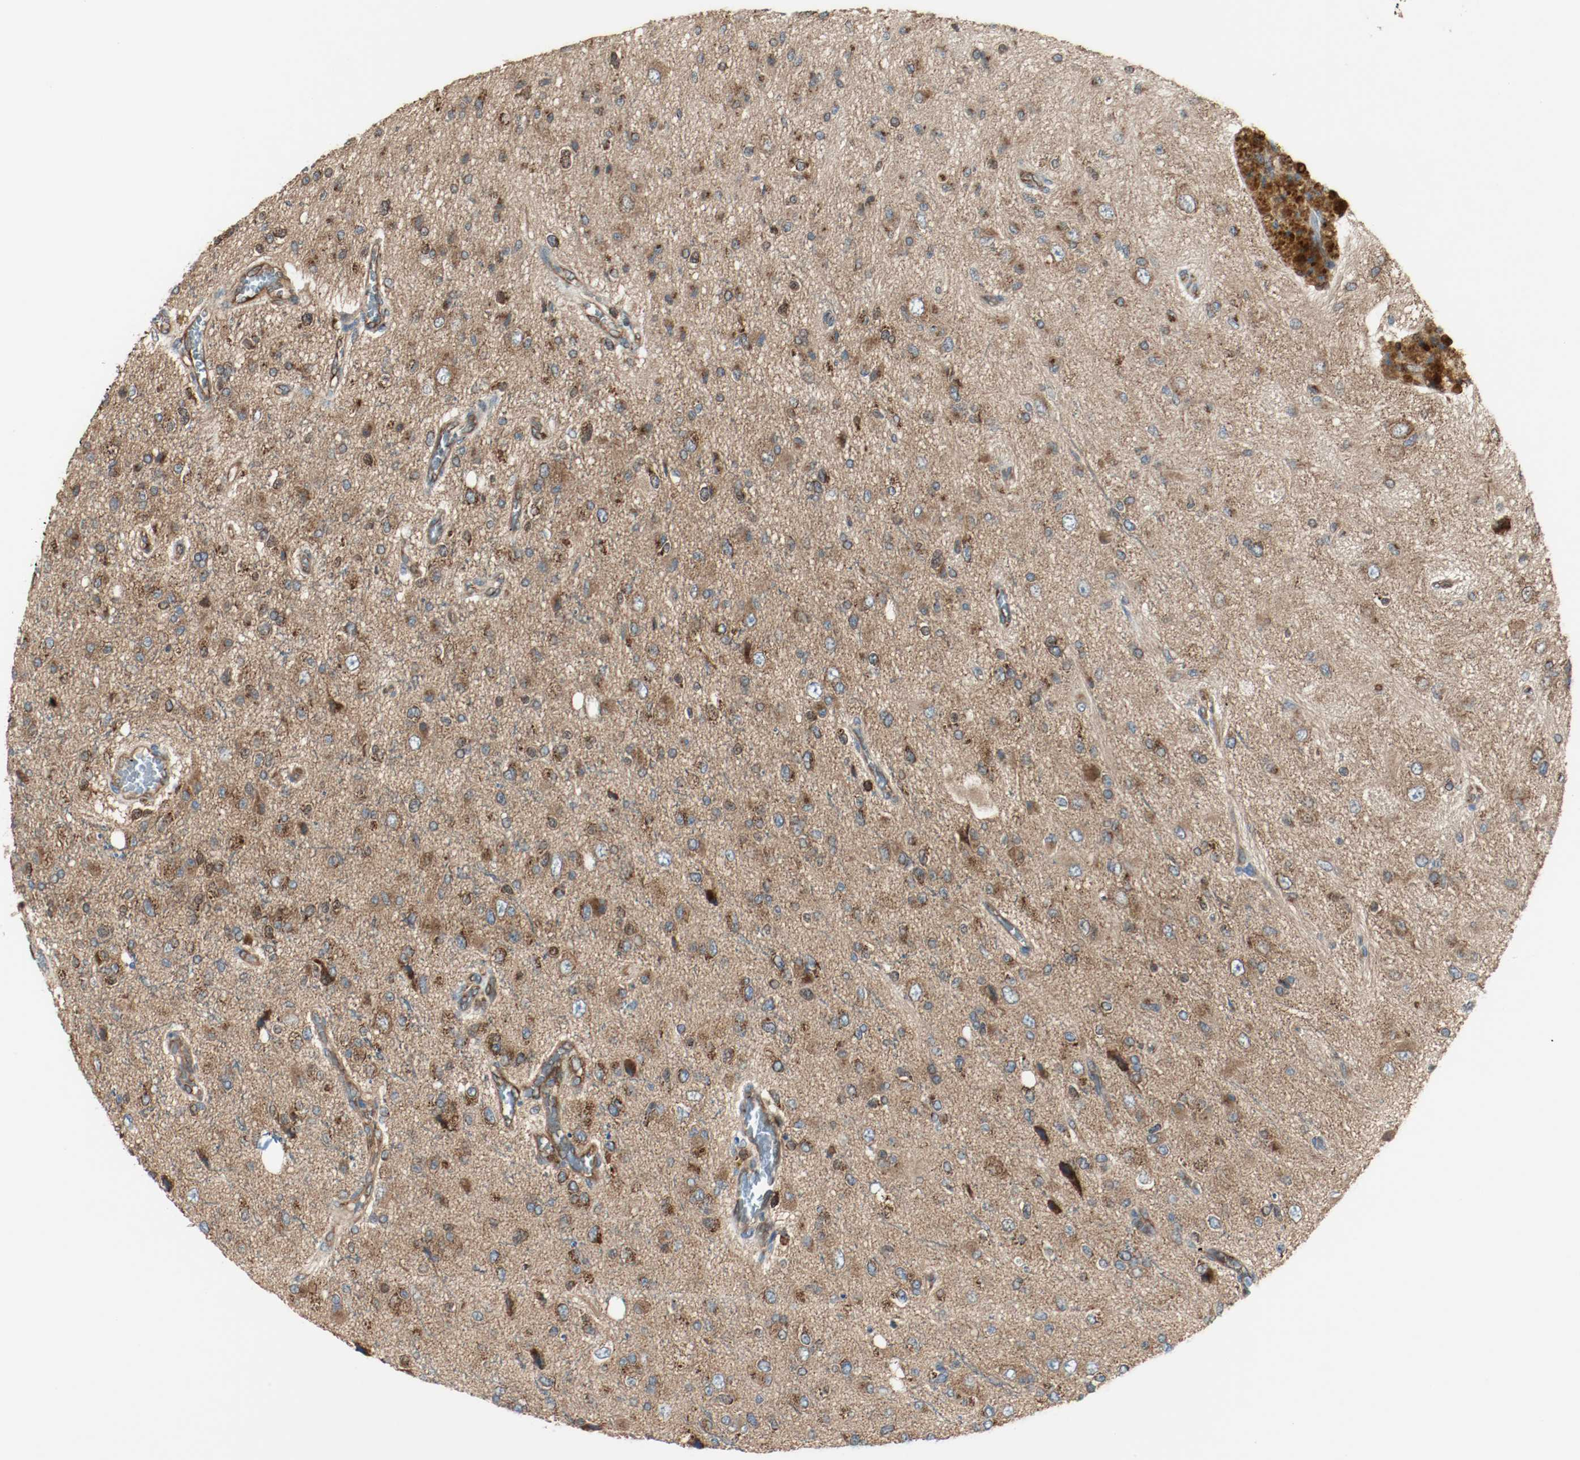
{"staining": {"intensity": "strong", "quantity": ">75%", "location": "cytoplasmic/membranous"}, "tissue": "glioma", "cell_type": "Tumor cells", "image_type": "cancer", "snomed": [{"axis": "morphology", "description": "Glioma, malignant, High grade"}, {"axis": "topography", "description": "Brain"}], "caption": "Human glioma stained with a protein marker displays strong staining in tumor cells.", "gene": "PLCG1", "patient": {"sex": "male", "age": 47}}